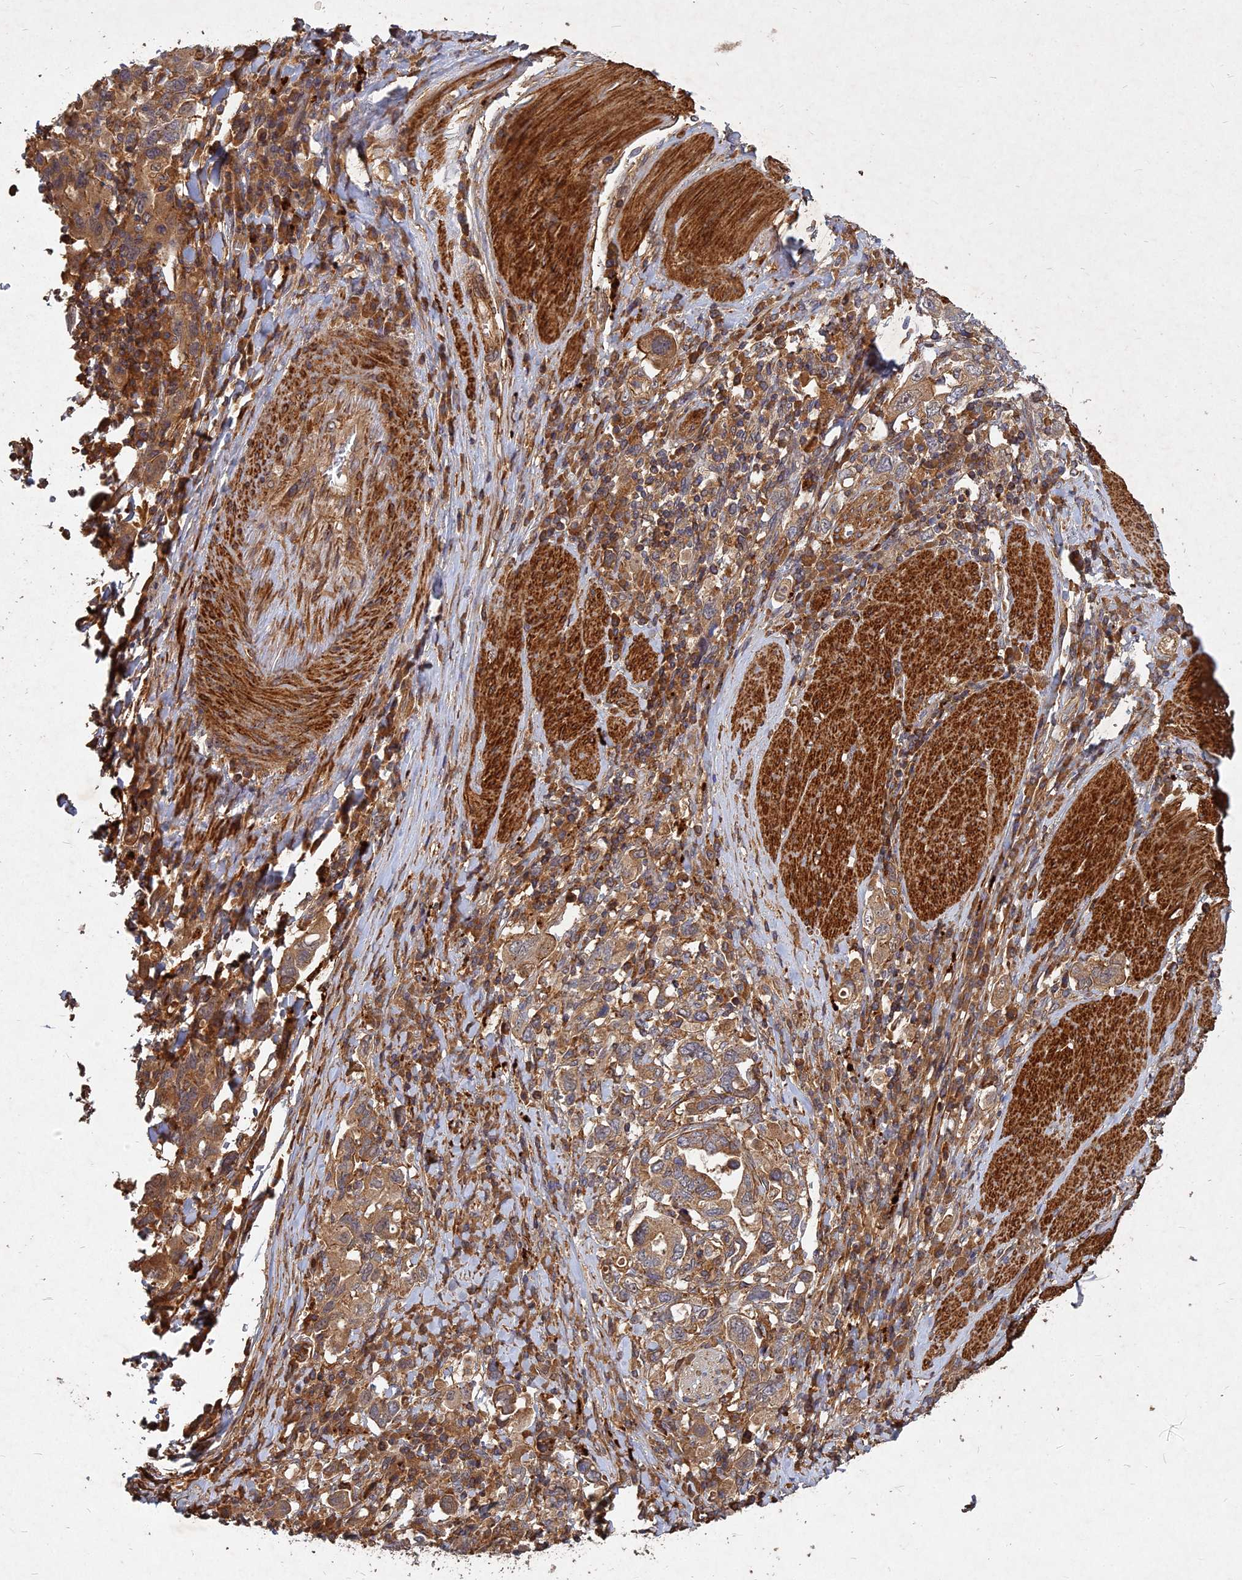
{"staining": {"intensity": "moderate", "quantity": ">75%", "location": "cytoplasmic/membranous"}, "tissue": "stomach cancer", "cell_type": "Tumor cells", "image_type": "cancer", "snomed": [{"axis": "morphology", "description": "Adenocarcinoma, NOS"}, {"axis": "topography", "description": "Stomach, upper"}, {"axis": "topography", "description": "Stomach"}], "caption": "Protein positivity by IHC reveals moderate cytoplasmic/membranous positivity in approximately >75% of tumor cells in adenocarcinoma (stomach).", "gene": "UBE2W", "patient": {"sex": "male", "age": 62}}